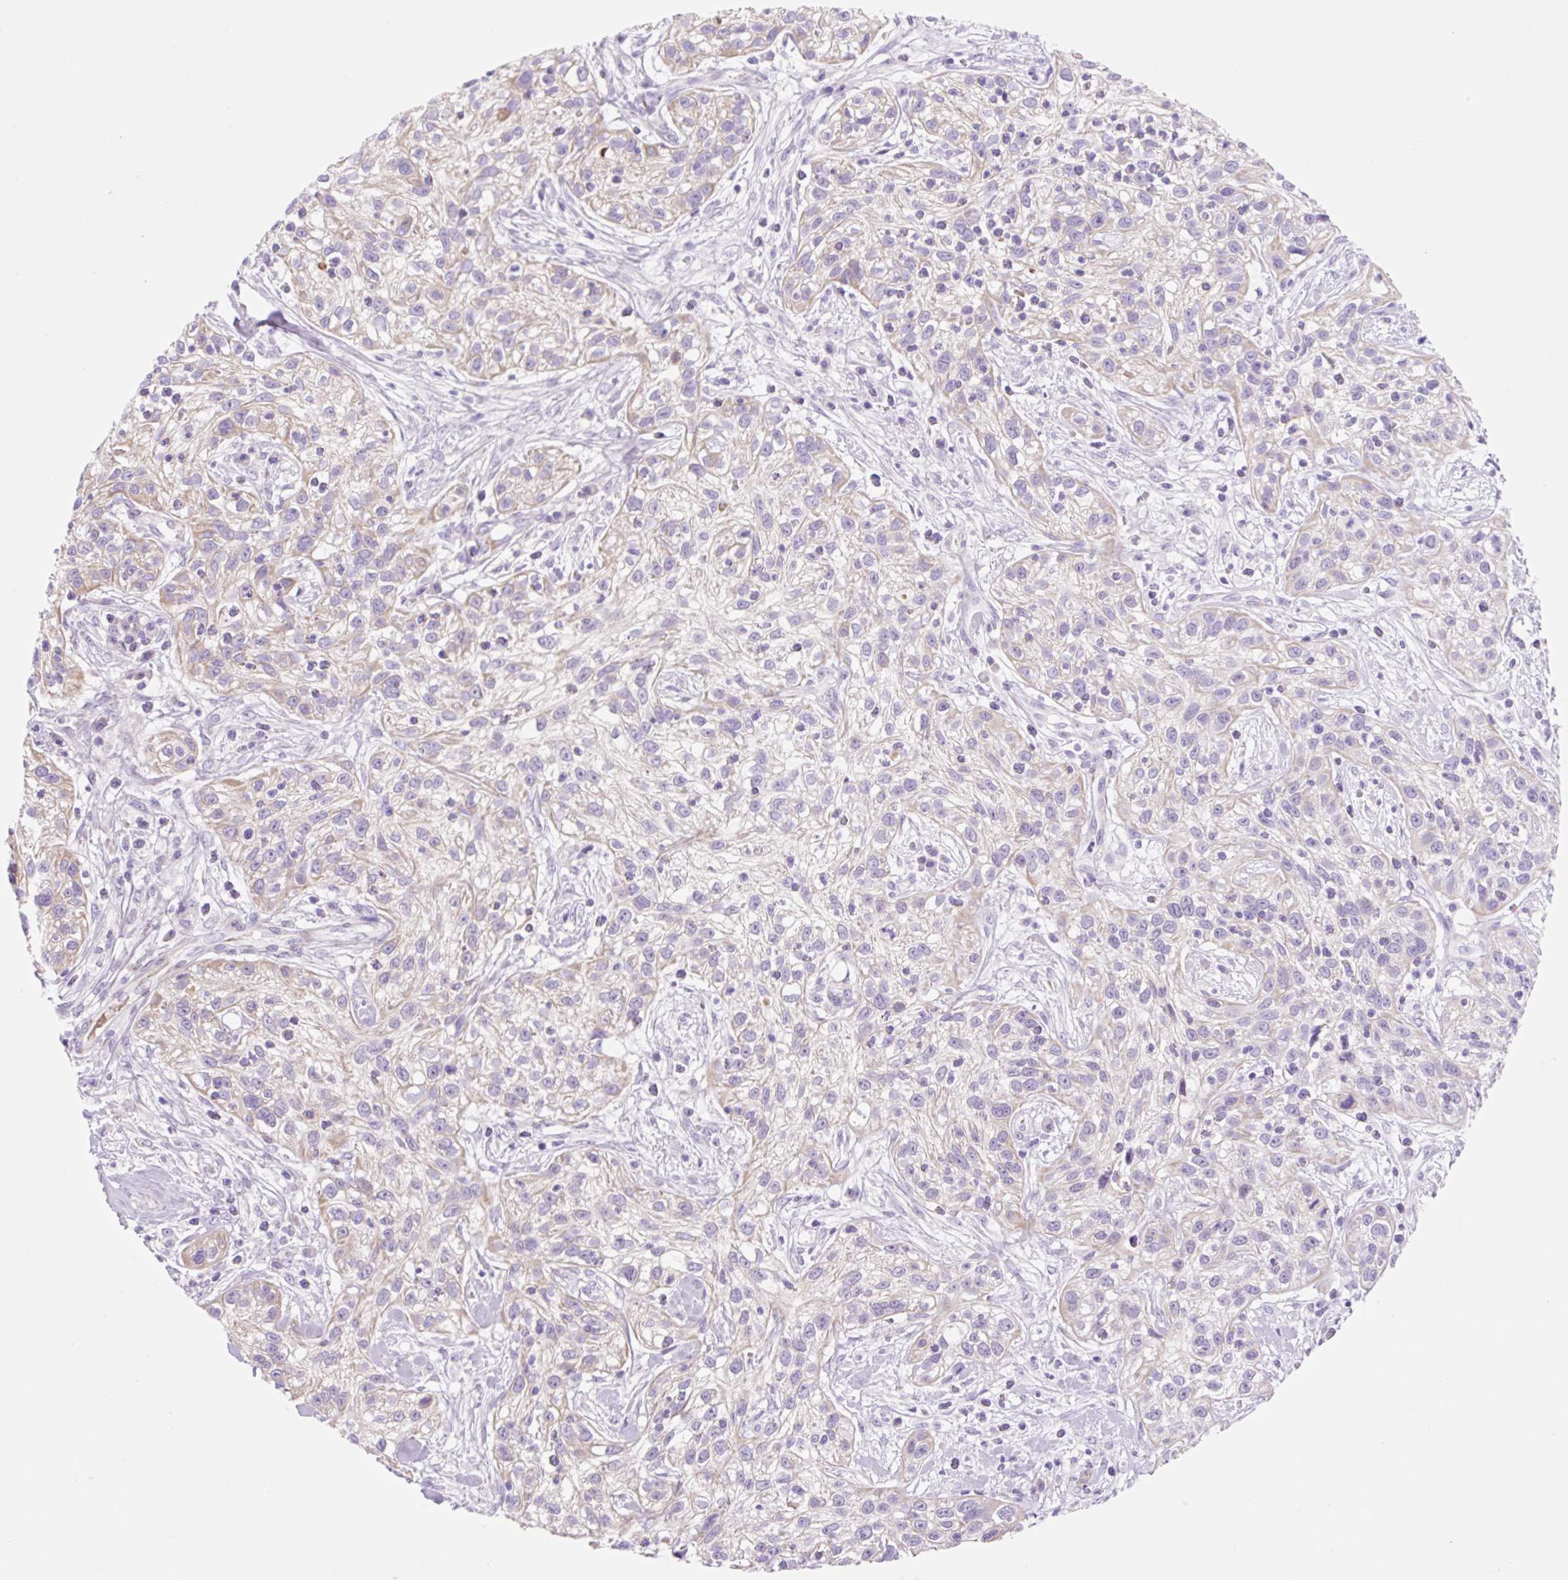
{"staining": {"intensity": "weak", "quantity": "<25%", "location": "cytoplasmic/membranous"}, "tissue": "skin cancer", "cell_type": "Tumor cells", "image_type": "cancer", "snomed": [{"axis": "morphology", "description": "Squamous cell carcinoma, NOS"}, {"axis": "topography", "description": "Skin"}], "caption": "Human skin squamous cell carcinoma stained for a protein using IHC reveals no positivity in tumor cells.", "gene": "ZNF121", "patient": {"sex": "male", "age": 82}}